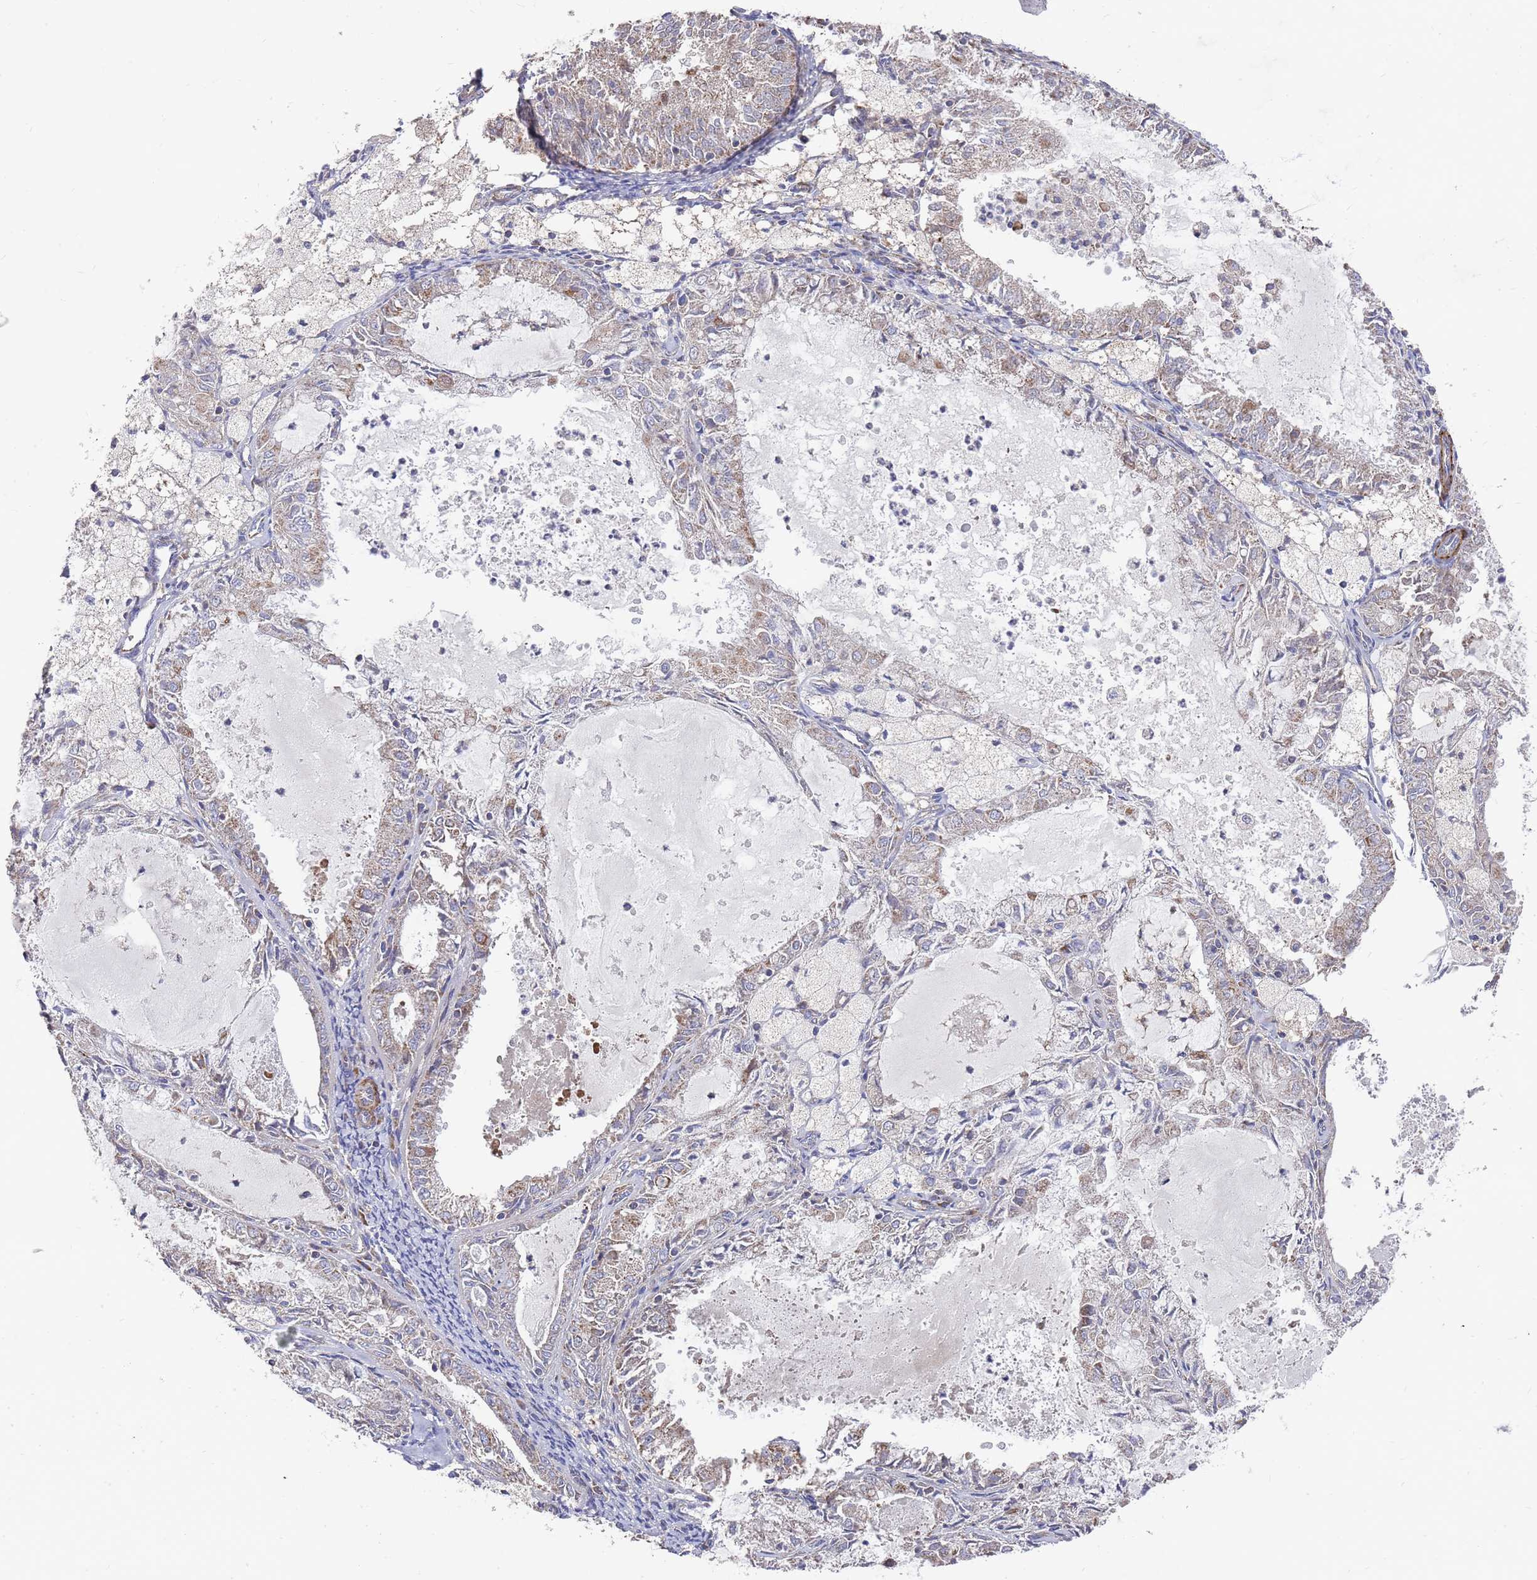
{"staining": {"intensity": "moderate", "quantity": "<25%", "location": "cytoplasmic/membranous"}, "tissue": "endometrial cancer", "cell_type": "Tumor cells", "image_type": "cancer", "snomed": [{"axis": "morphology", "description": "Adenocarcinoma, NOS"}, {"axis": "topography", "description": "Endometrium"}], "caption": "An image of endometrial cancer stained for a protein reveals moderate cytoplasmic/membranous brown staining in tumor cells.", "gene": "WDFY3", "patient": {"sex": "female", "age": 57}}